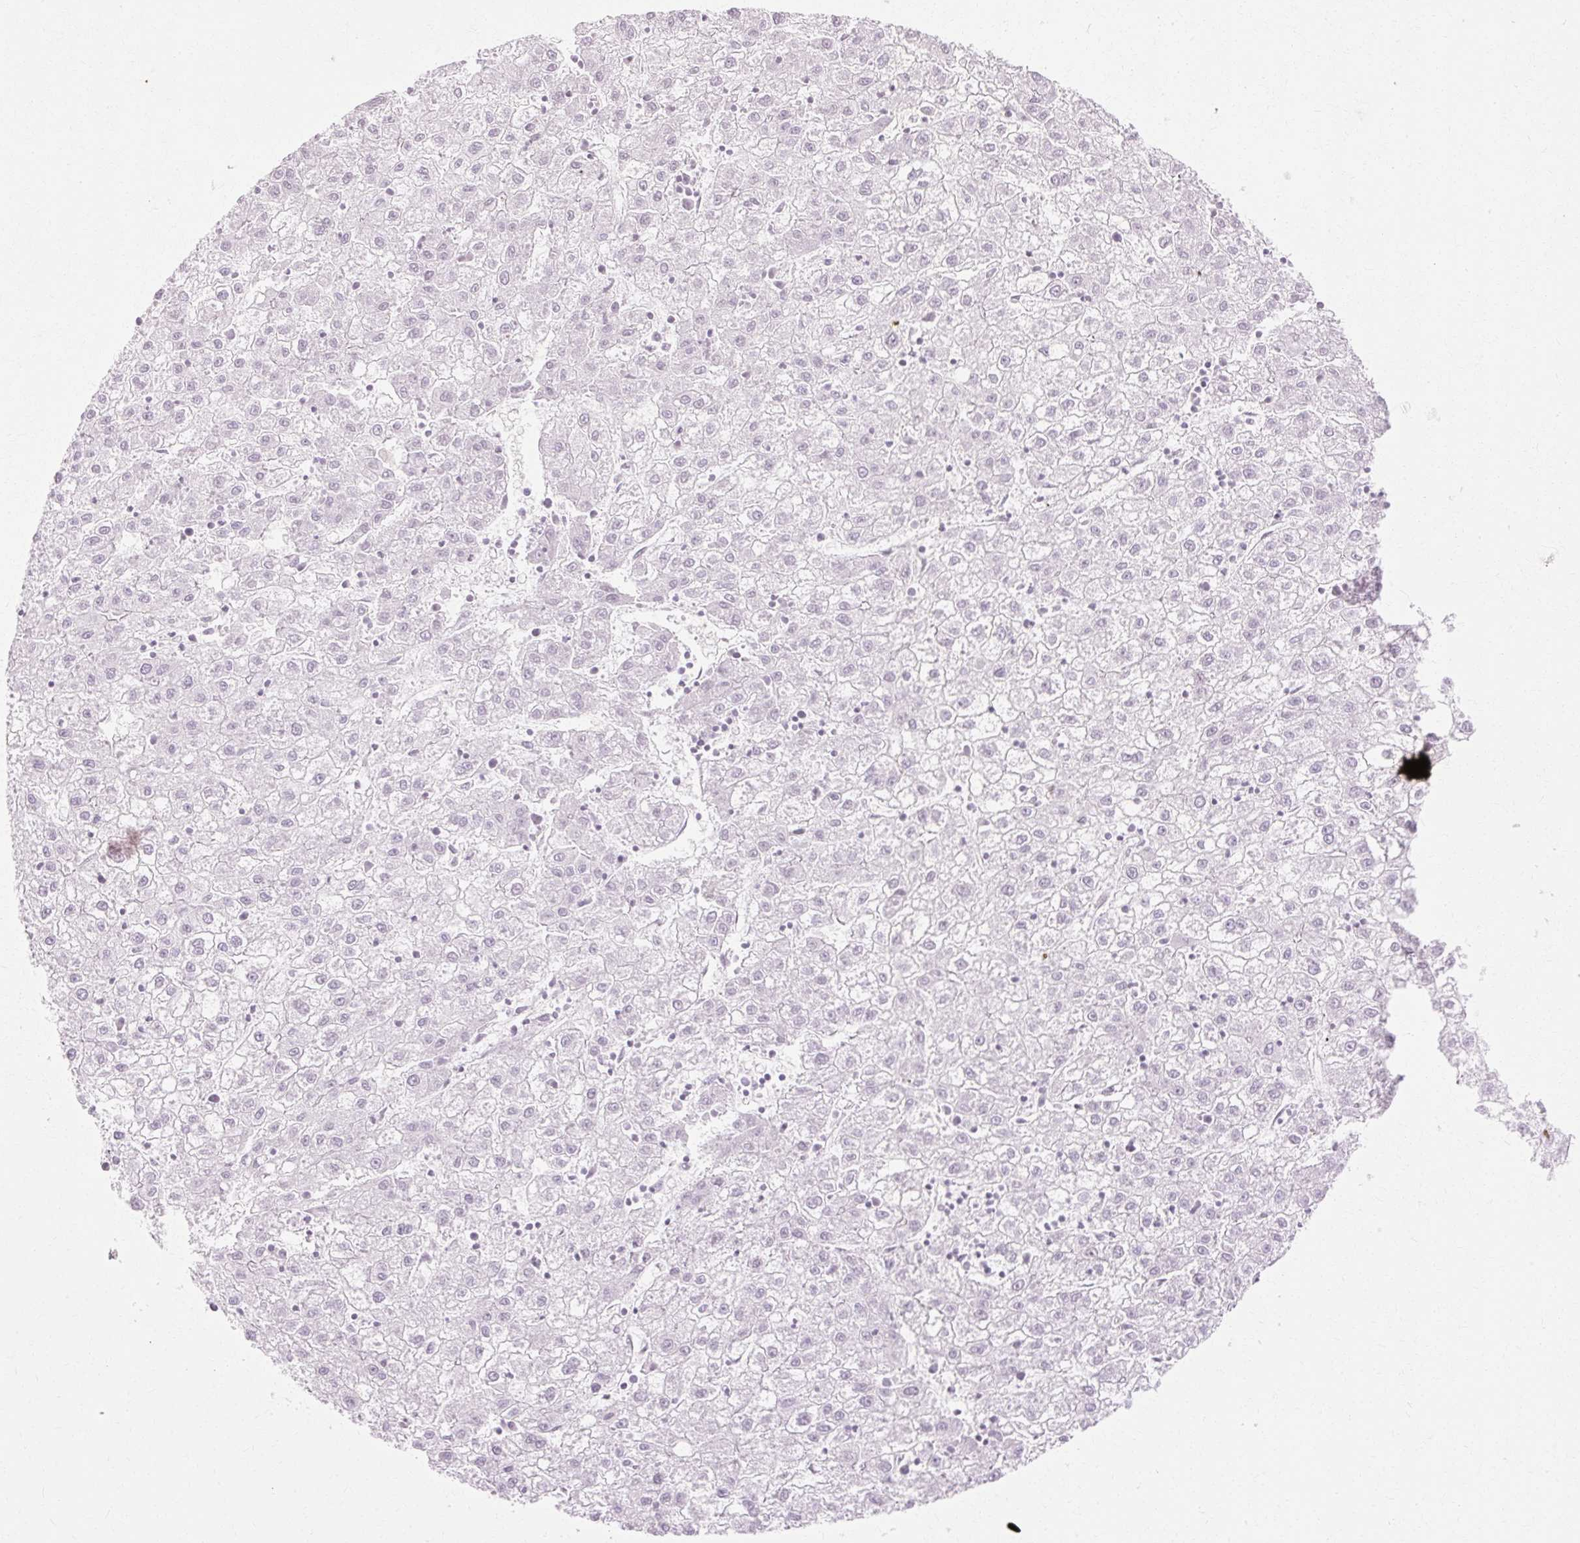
{"staining": {"intensity": "negative", "quantity": "none", "location": "none"}, "tissue": "liver cancer", "cell_type": "Tumor cells", "image_type": "cancer", "snomed": [{"axis": "morphology", "description": "Carcinoma, Hepatocellular, NOS"}, {"axis": "topography", "description": "Liver"}], "caption": "High power microscopy image of an immunohistochemistry (IHC) micrograph of liver hepatocellular carcinoma, revealing no significant positivity in tumor cells.", "gene": "C3orf49", "patient": {"sex": "male", "age": 72}}